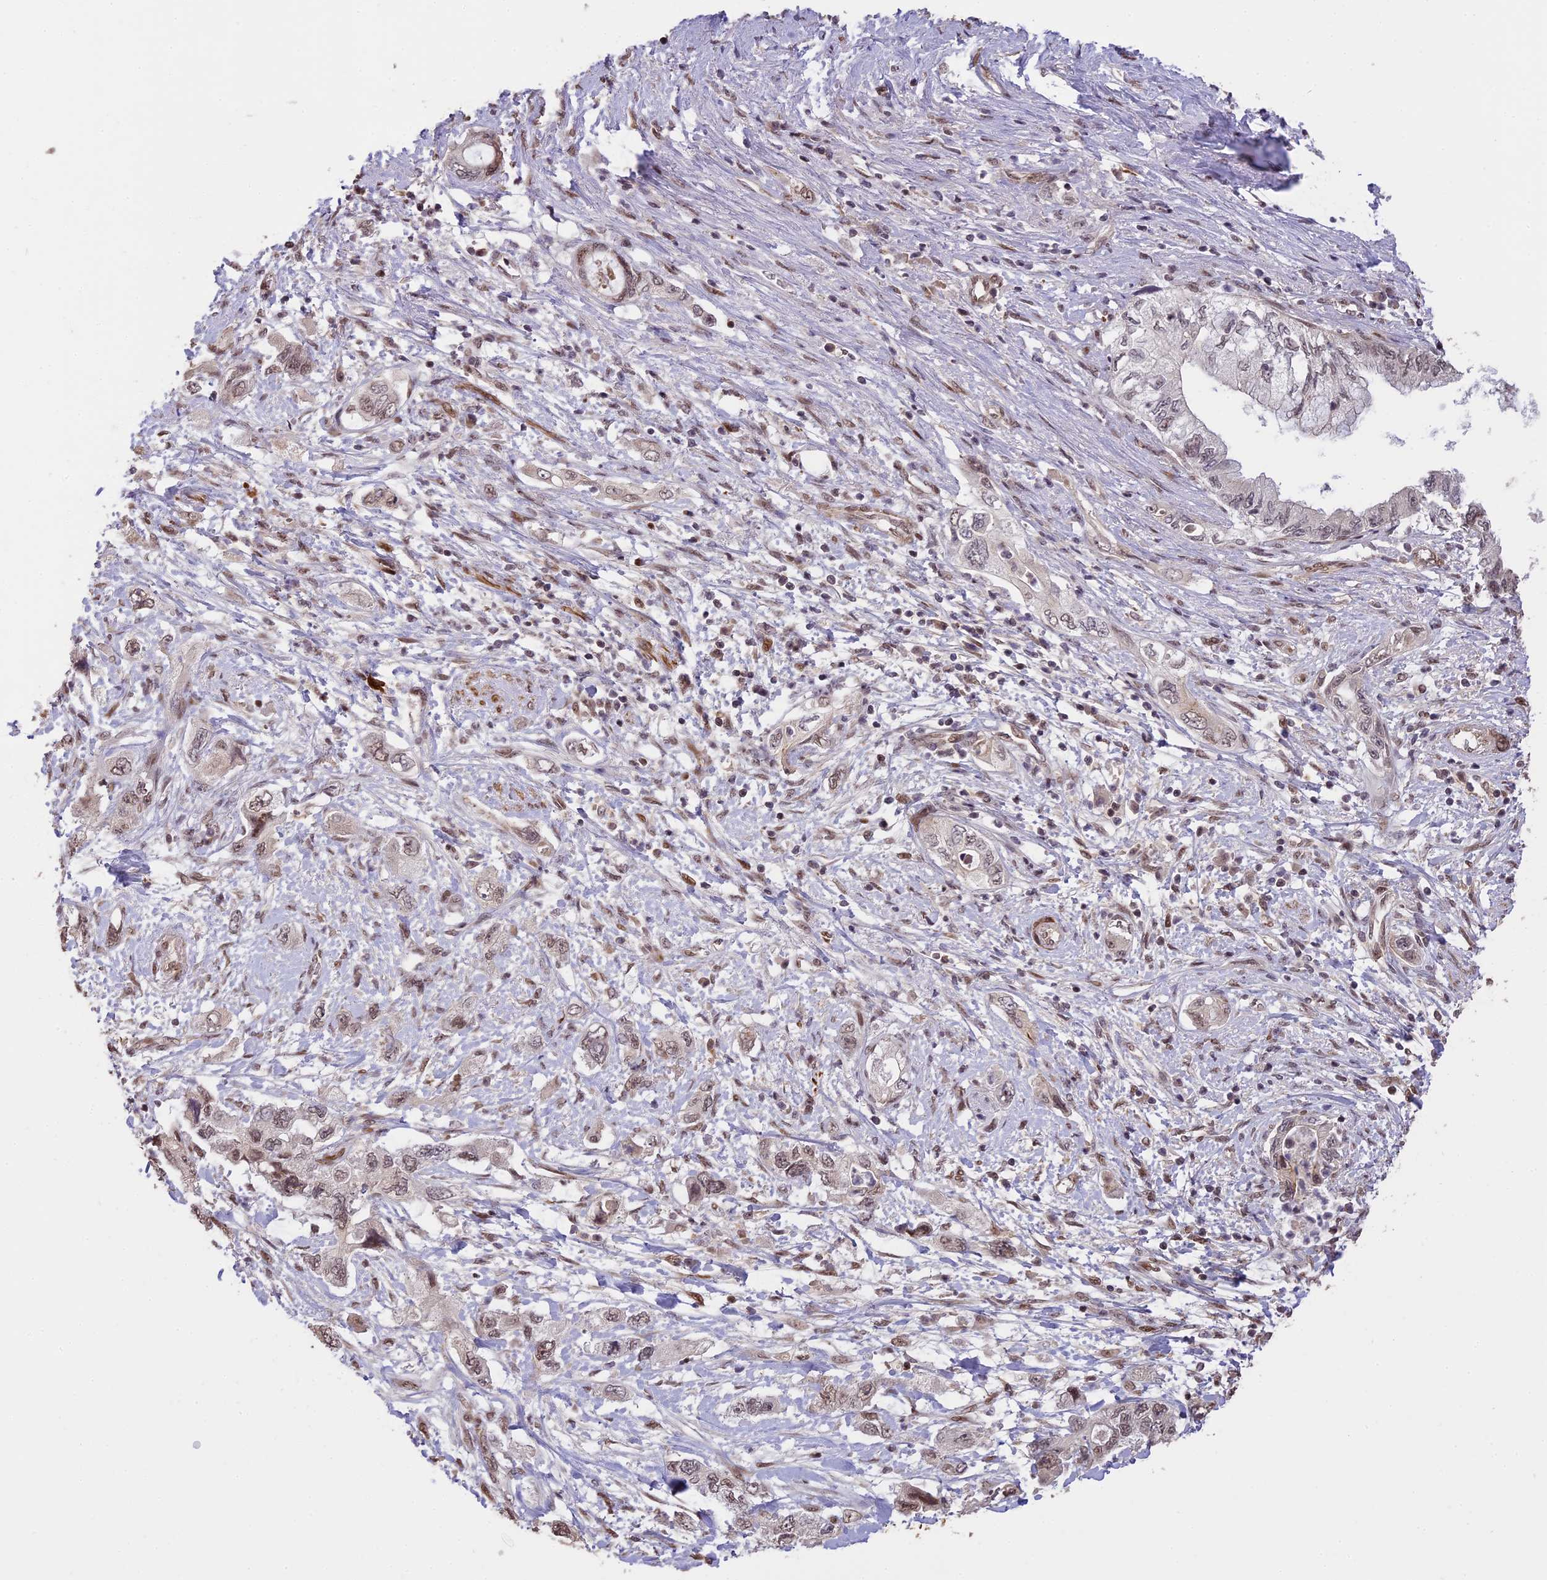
{"staining": {"intensity": "weak", "quantity": "<25%", "location": "nuclear"}, "tissue": "pancreatic cancer", "cell_type": "Tumor cells", "image_type": "cancer", "snomed": [{"axis": "morphology", "description": "Adenocarcinoma, NOS"}, {"axis": "topography", "description": "Pancreas"}], "caption": "DAB immunohistochemical staining of pancreatic cancer (adenocarcinoma) demonstrates no significant staining in tumor cells. The staining was performed using DAB to visualize the protein expression in brown, while the nuclei were stained in blue with hematoxylin (Magnification: 20x).", "gene": "PRELID2", "patient": {"sex": "female", "age": 73}}